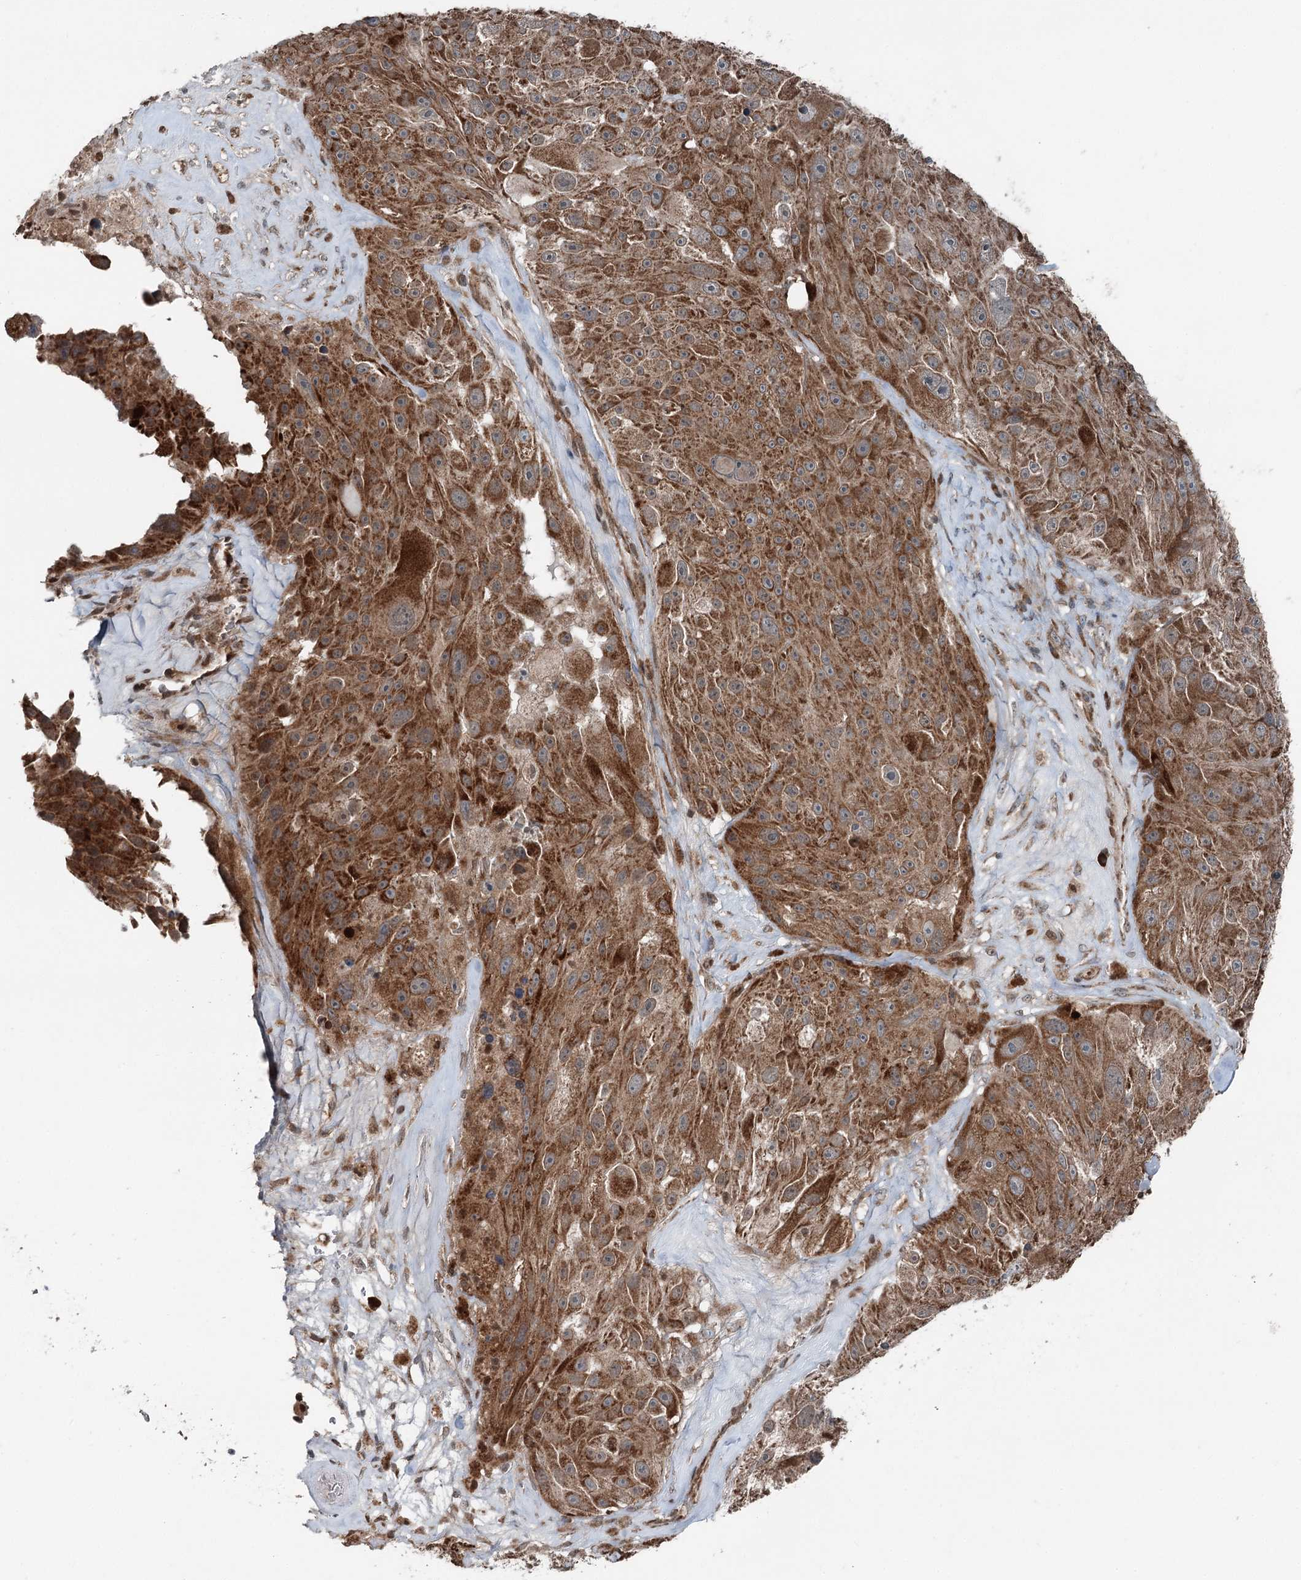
{"staining": {"intensity": "moderate", "quantity": ">75%", "location": "cytoplasmic/membranous"}, "tissue": "melanoma", "cell_type": "Tumor cells", "image_type": "cancer", "snomed": [{"axis": "morphology", "description": "Malignant melanoma, Metastatic site"}, {"axis": "topography", "description": "Lymph node"}], "caption": "Malignant melanoma (metastatic site) stained with a brown dye displays moderate cytoplasmic/membranous positive staining in about >75% of tumor cells.", "gene": "WAPL", "patient": {"sex": "male", "age": 62}}